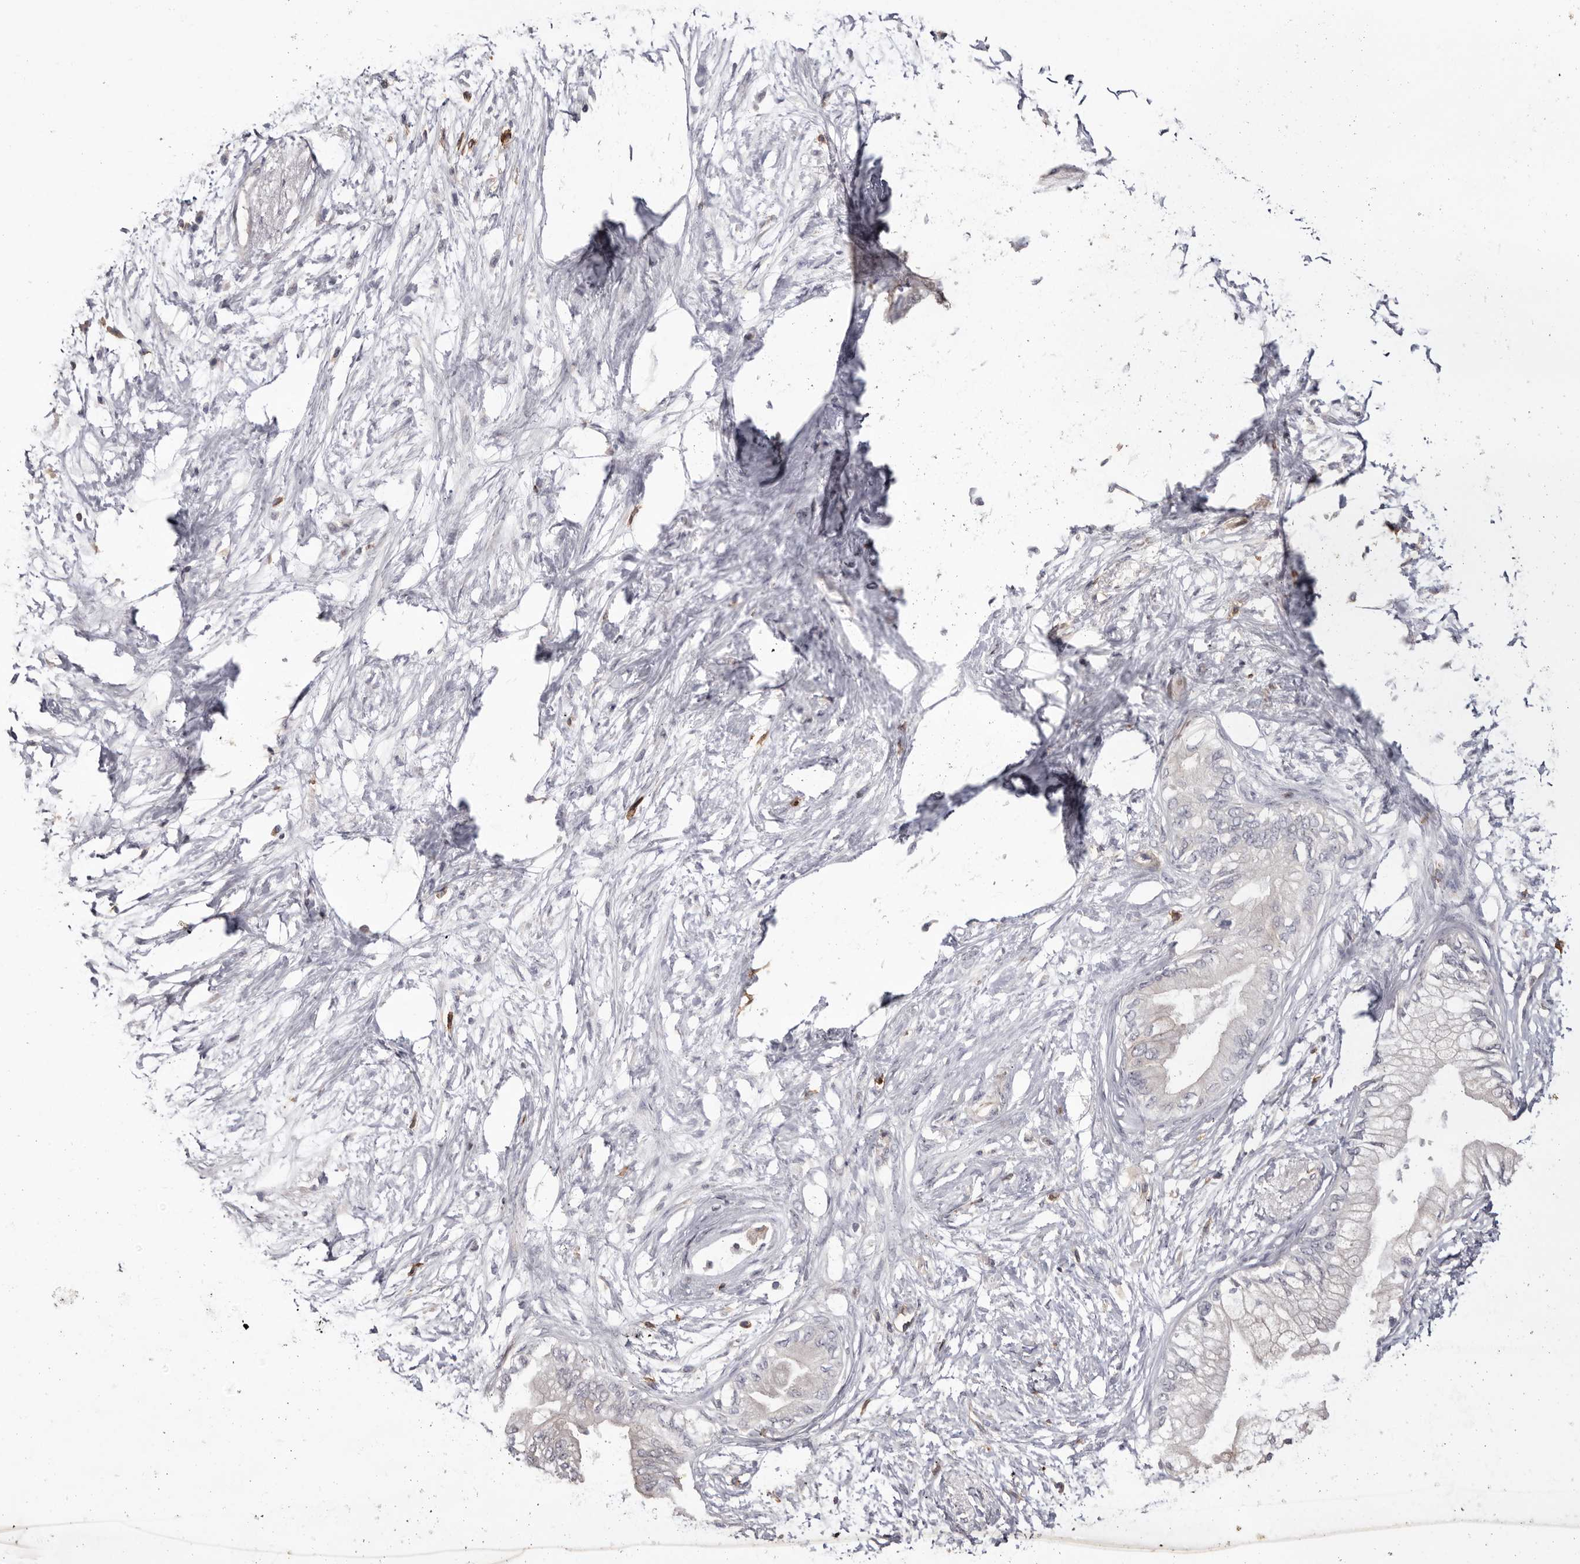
{"staining": {"intensity": "weak", "quantity": "<25%", "location": "cytoplasmic/membranous"}, "tissue": "pancreatic cancer", "cell_type": "Tumor cells", "image_type": "cancer", "snomed": [{"axis": "morphology", "description": "Normal tissue, NOS"}, {"axis": "morphology", "description": "Adenocarcinoma, NOS"}, {"axis": "topography", "description": "Pancreas"}, {"axis": "topography", "description": "Duodenum"}], "caption": "Image shows no significant protein expression in tumor cells of pancreatic adenocarcinoma. (DAB immunohistochemistry (IHC) visualized using brightfield microscopy, high magnification).", "gene": "MMACHC", "patient": {"sex": "female", "age": 60}}